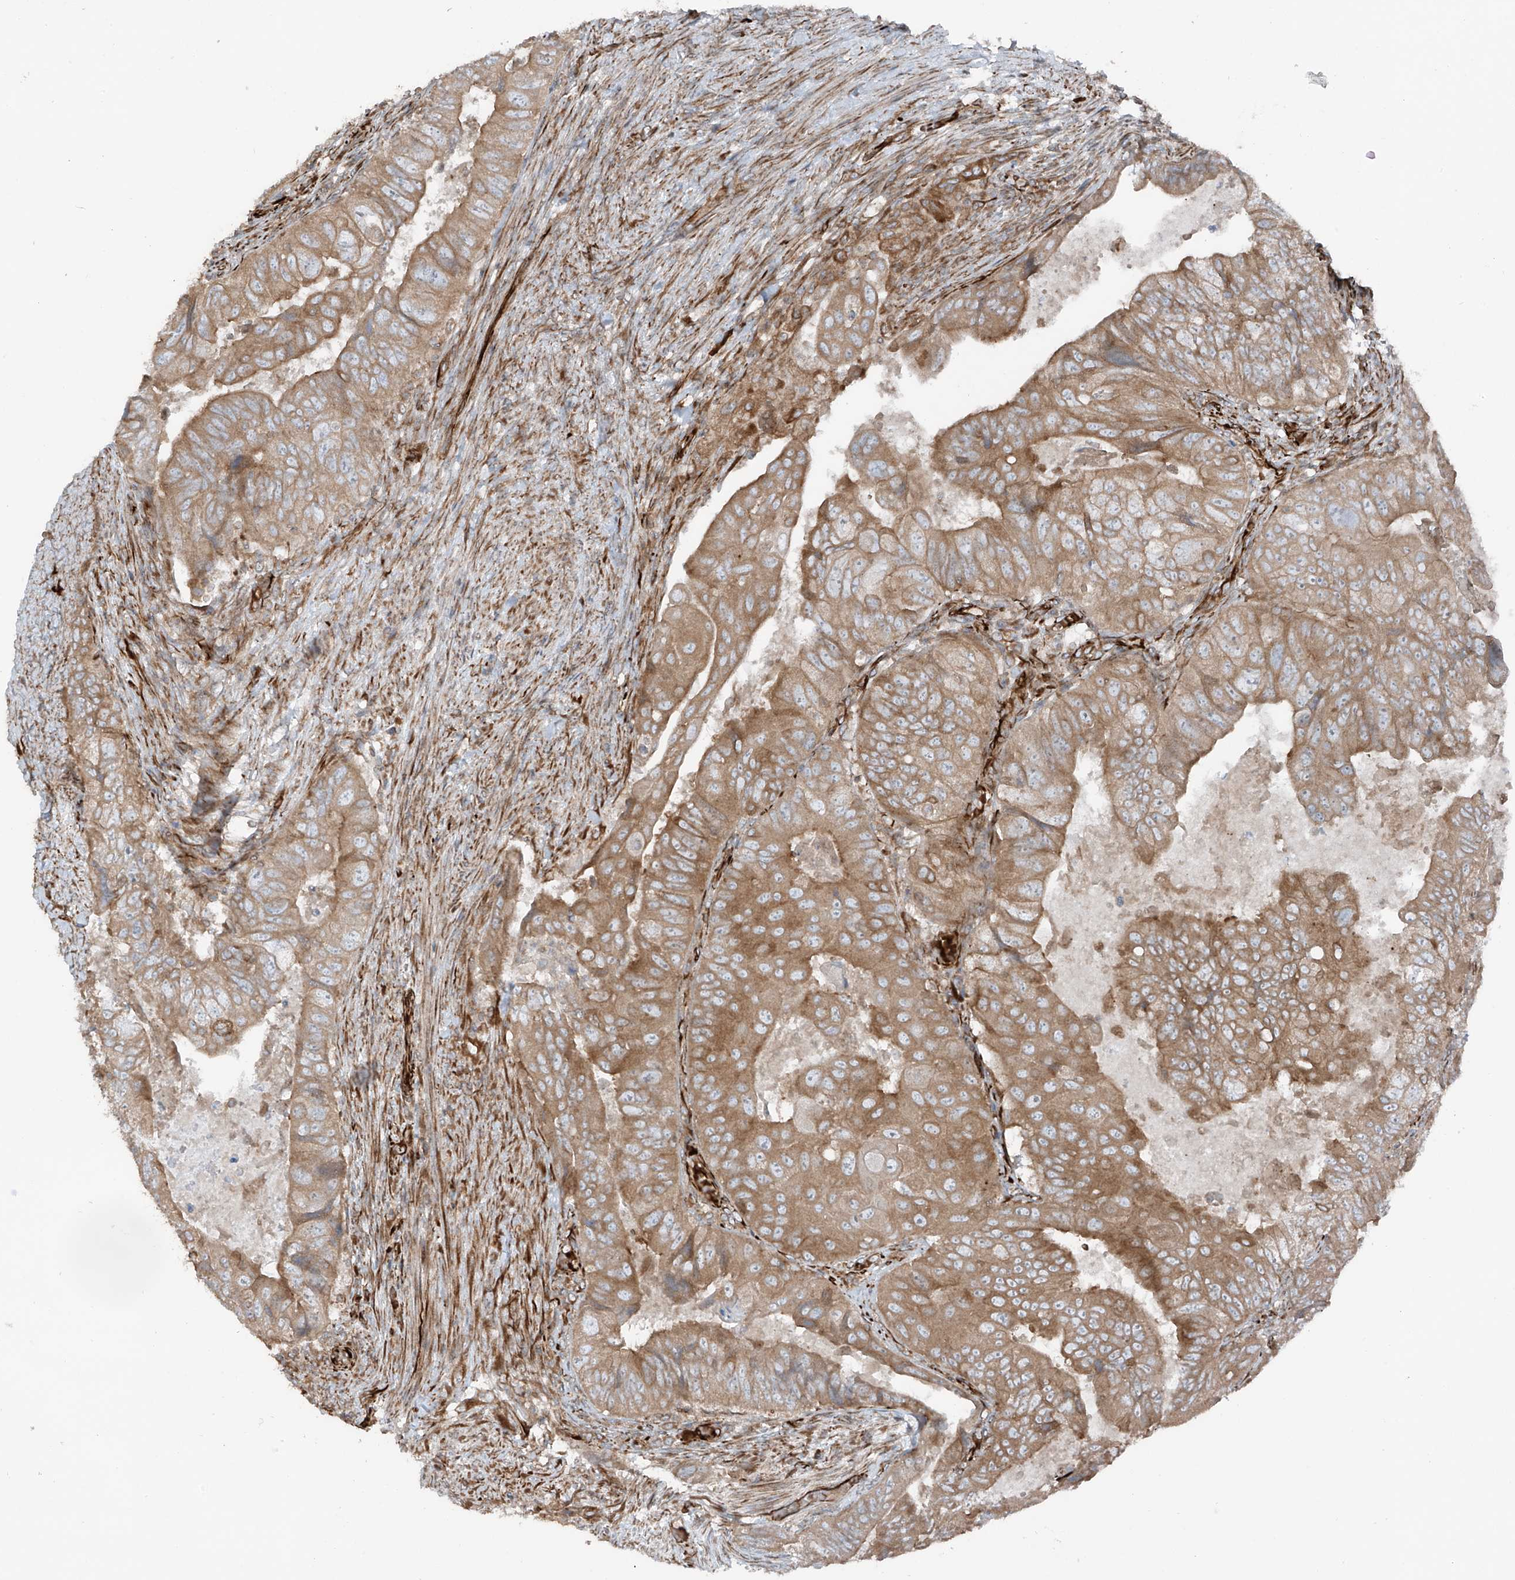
{"staining": {"intensity": "moderate", "quantity": ">75%", "location": "cytoplasmic/membranous"}, "tissue": "colorectal cancer", "cell_type": "Tumor cells", "image_type": "cancer", "snomed": [{"axis": "morphology", "description": "Adenocarcinoma, NOS"}, {"axis": "topography", "description": "Rectum"}], "caption": "Brown immunohistochemical staining in human colorectal adenocarcinoma reveals moderate cytoplasmic/membranous staining in approximately >75% of tumor cells.", "gene": "ERLEC1", "patient": {"sex": "male", "age": 63}}